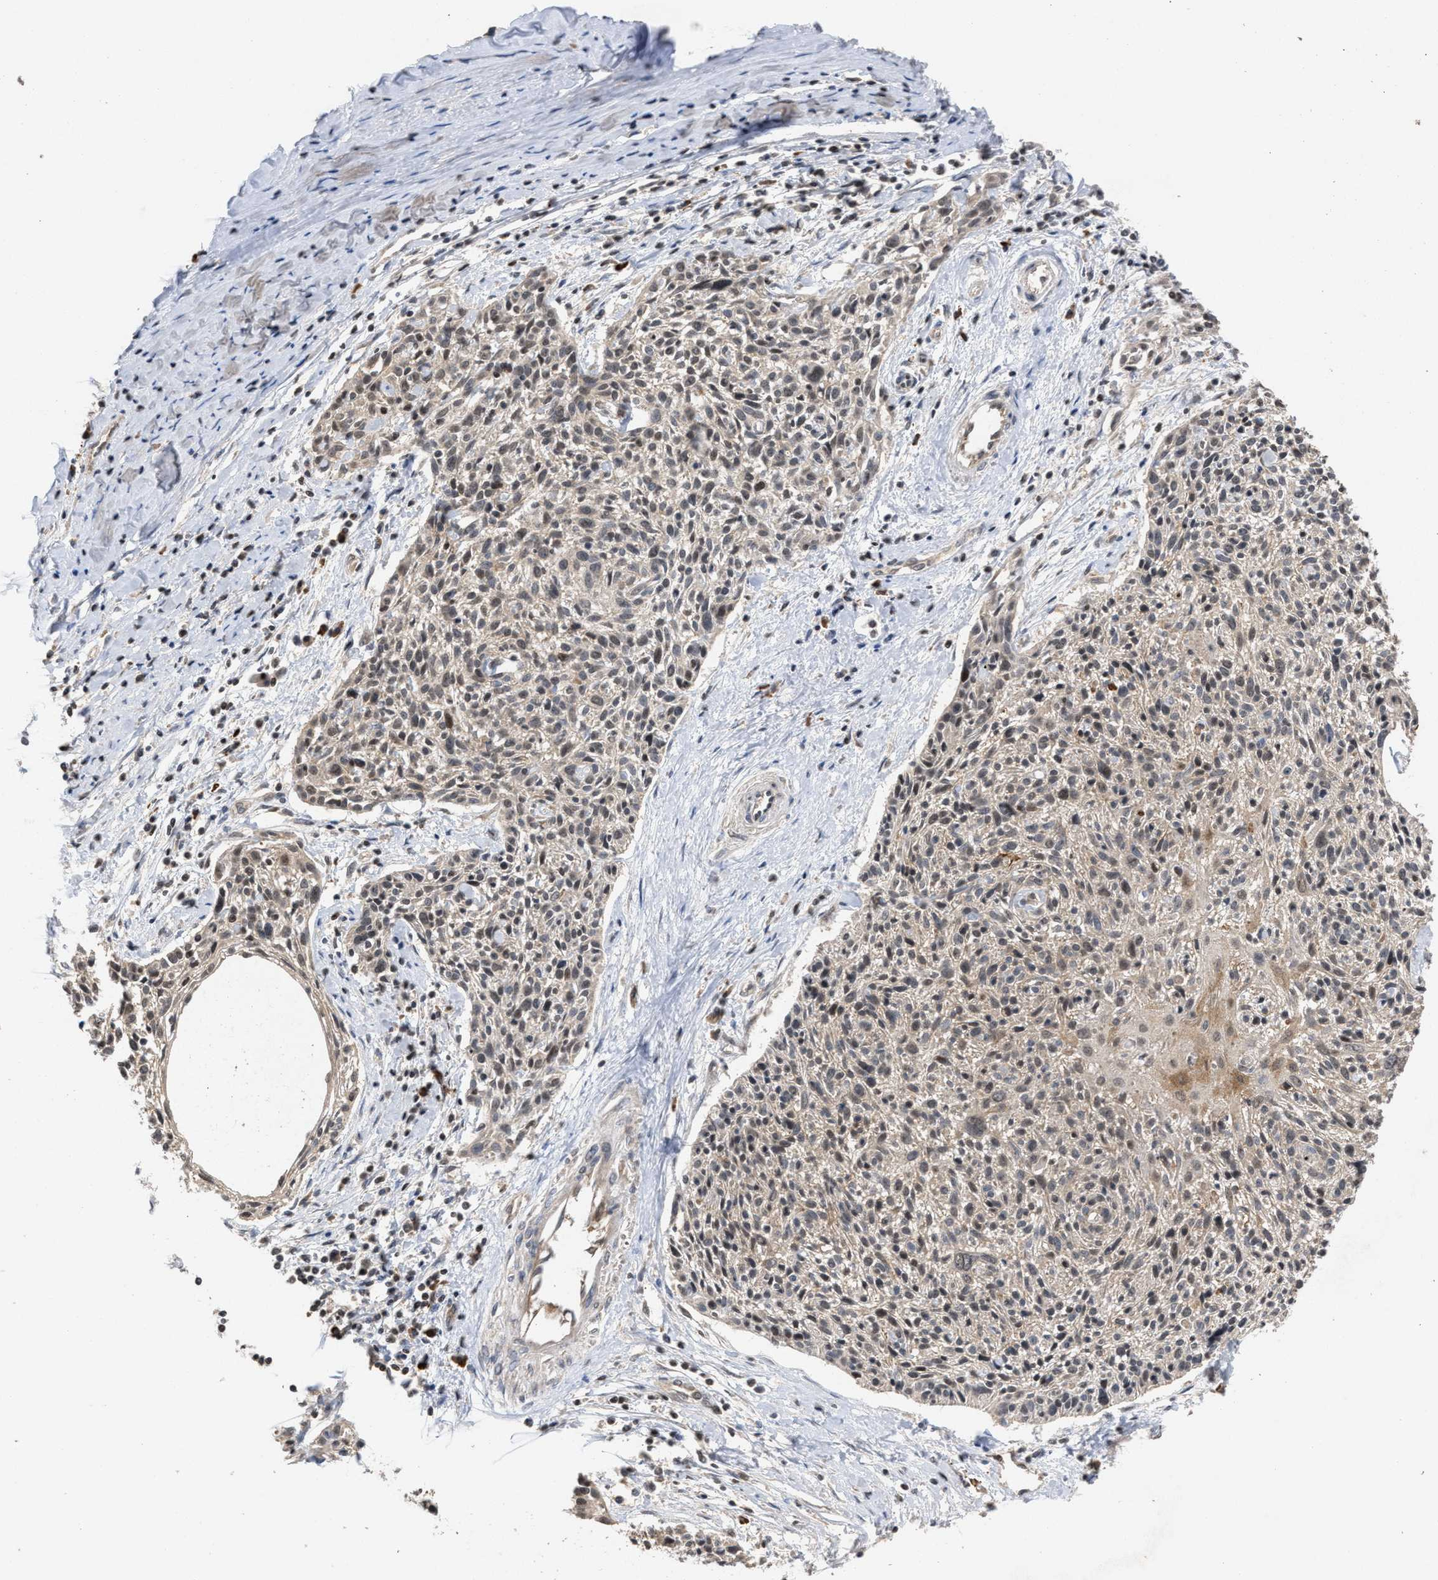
{"staining": {"intensity": "weak", "quantity": "25%-75%", "location": "cytoplasmic/membranous"}, "tissue": "cervical cancer", "cell_type": "Tumor cells", "image_type": "cancer", "snomed": [{"axis": "morphology", "description": "Squamous cell carcinoma, NOS"}, {"axis": "topography", "description": "Cervix"}], "caption": "Squamous cell carcinoma (cervical) stained with a protein marker demonstrates weak staining in tumor cells.", "gene": "C9orf78", "patient": {"sex": "female", "age": 51}}